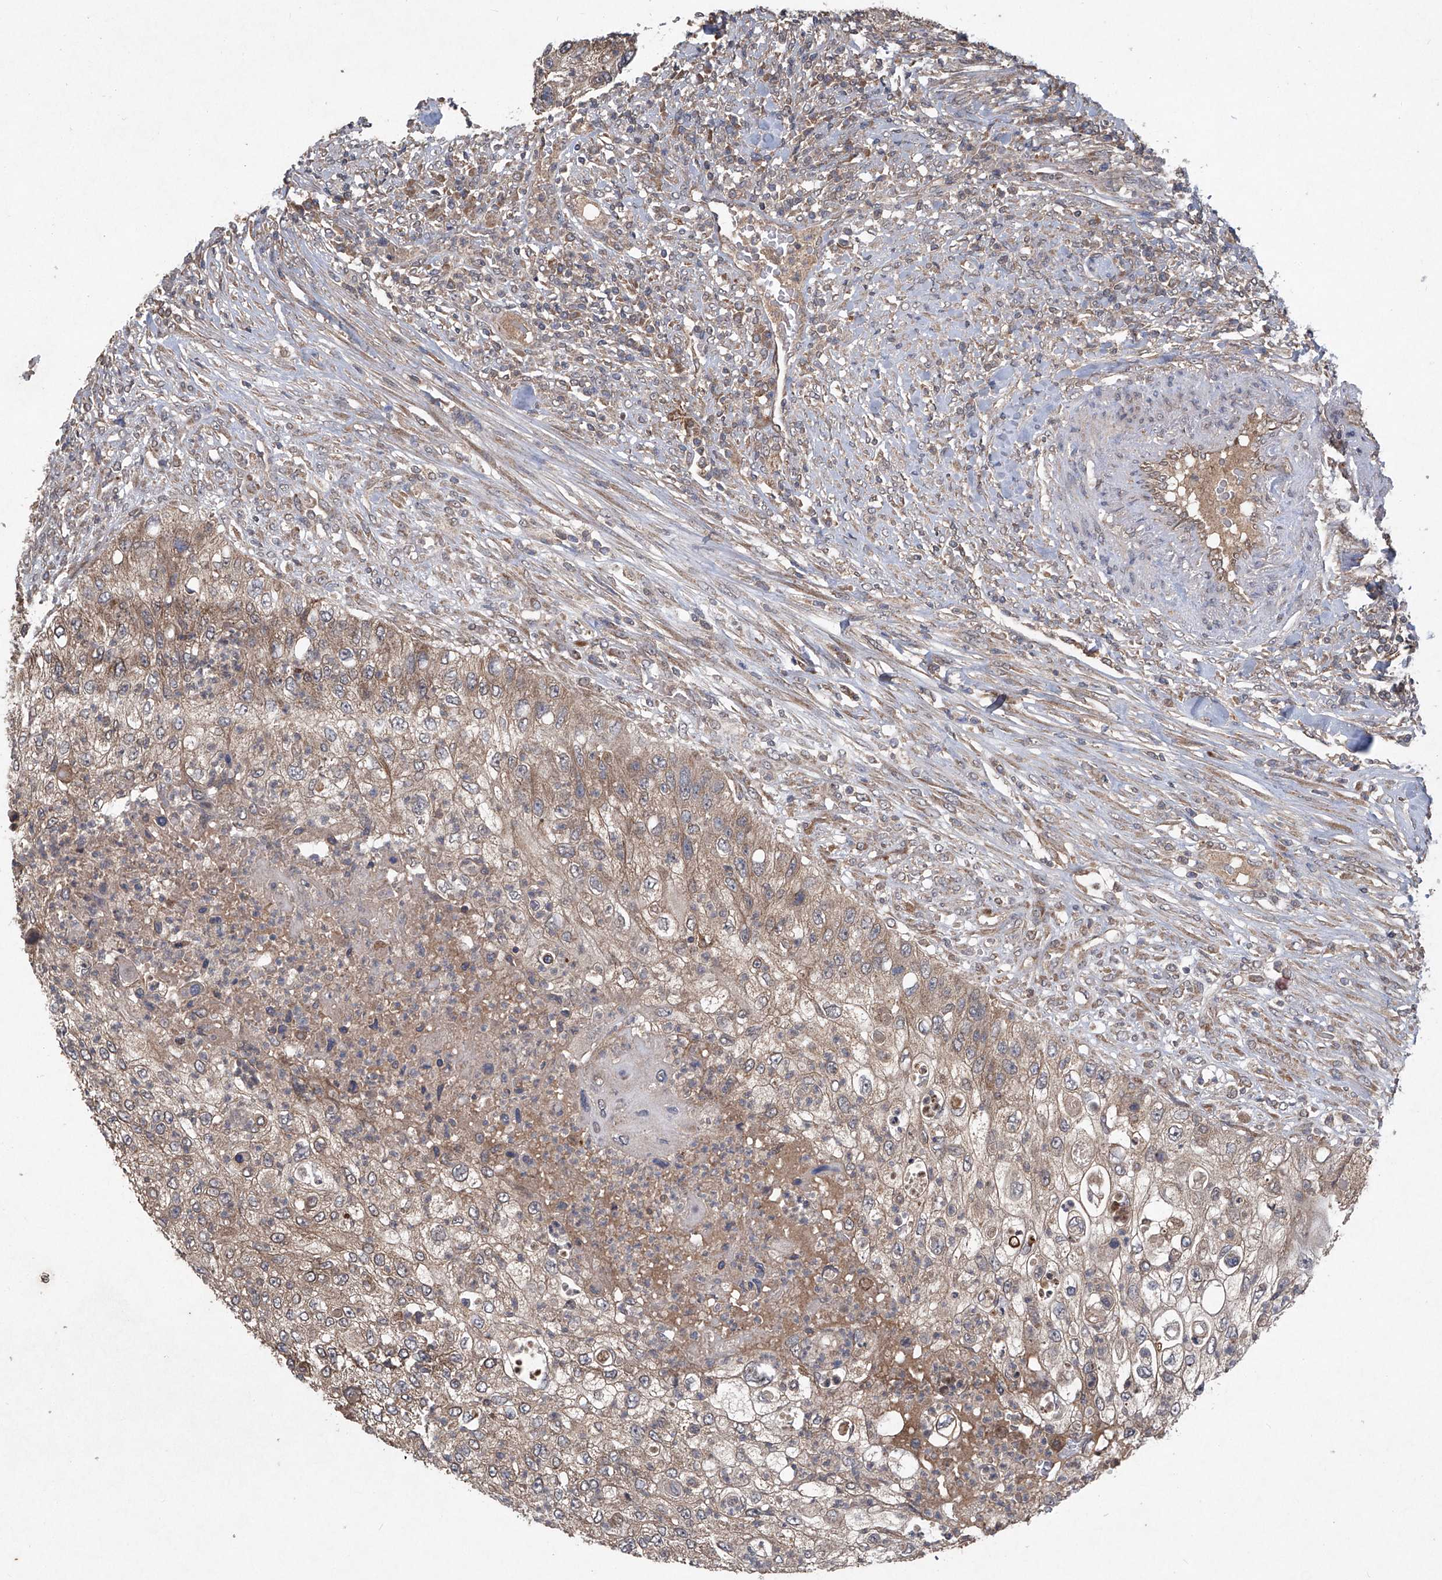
{"staining": {"intensity": "weak", "quantity": ">75%", "location": "cytoplasmic/membranous"}, "tissue": "urothelial cancer", "cell_type": "Tumor cells", "image_type": "cancer", "snomed": [{"axis": "morphology", "description": "Urothelial carcinoma, High grade"}, {"axis": "topography", "description": "Urinary bladder"}], "caption": "Immunohistochemical staining of human urothelial carcinoma (high-grade) reveals weak cytoplasmic/membranous protein positivity in approximately >75% of tumor cells.", "gene": "SUMF2", "patient": {"sex": "female", "age": 60}}